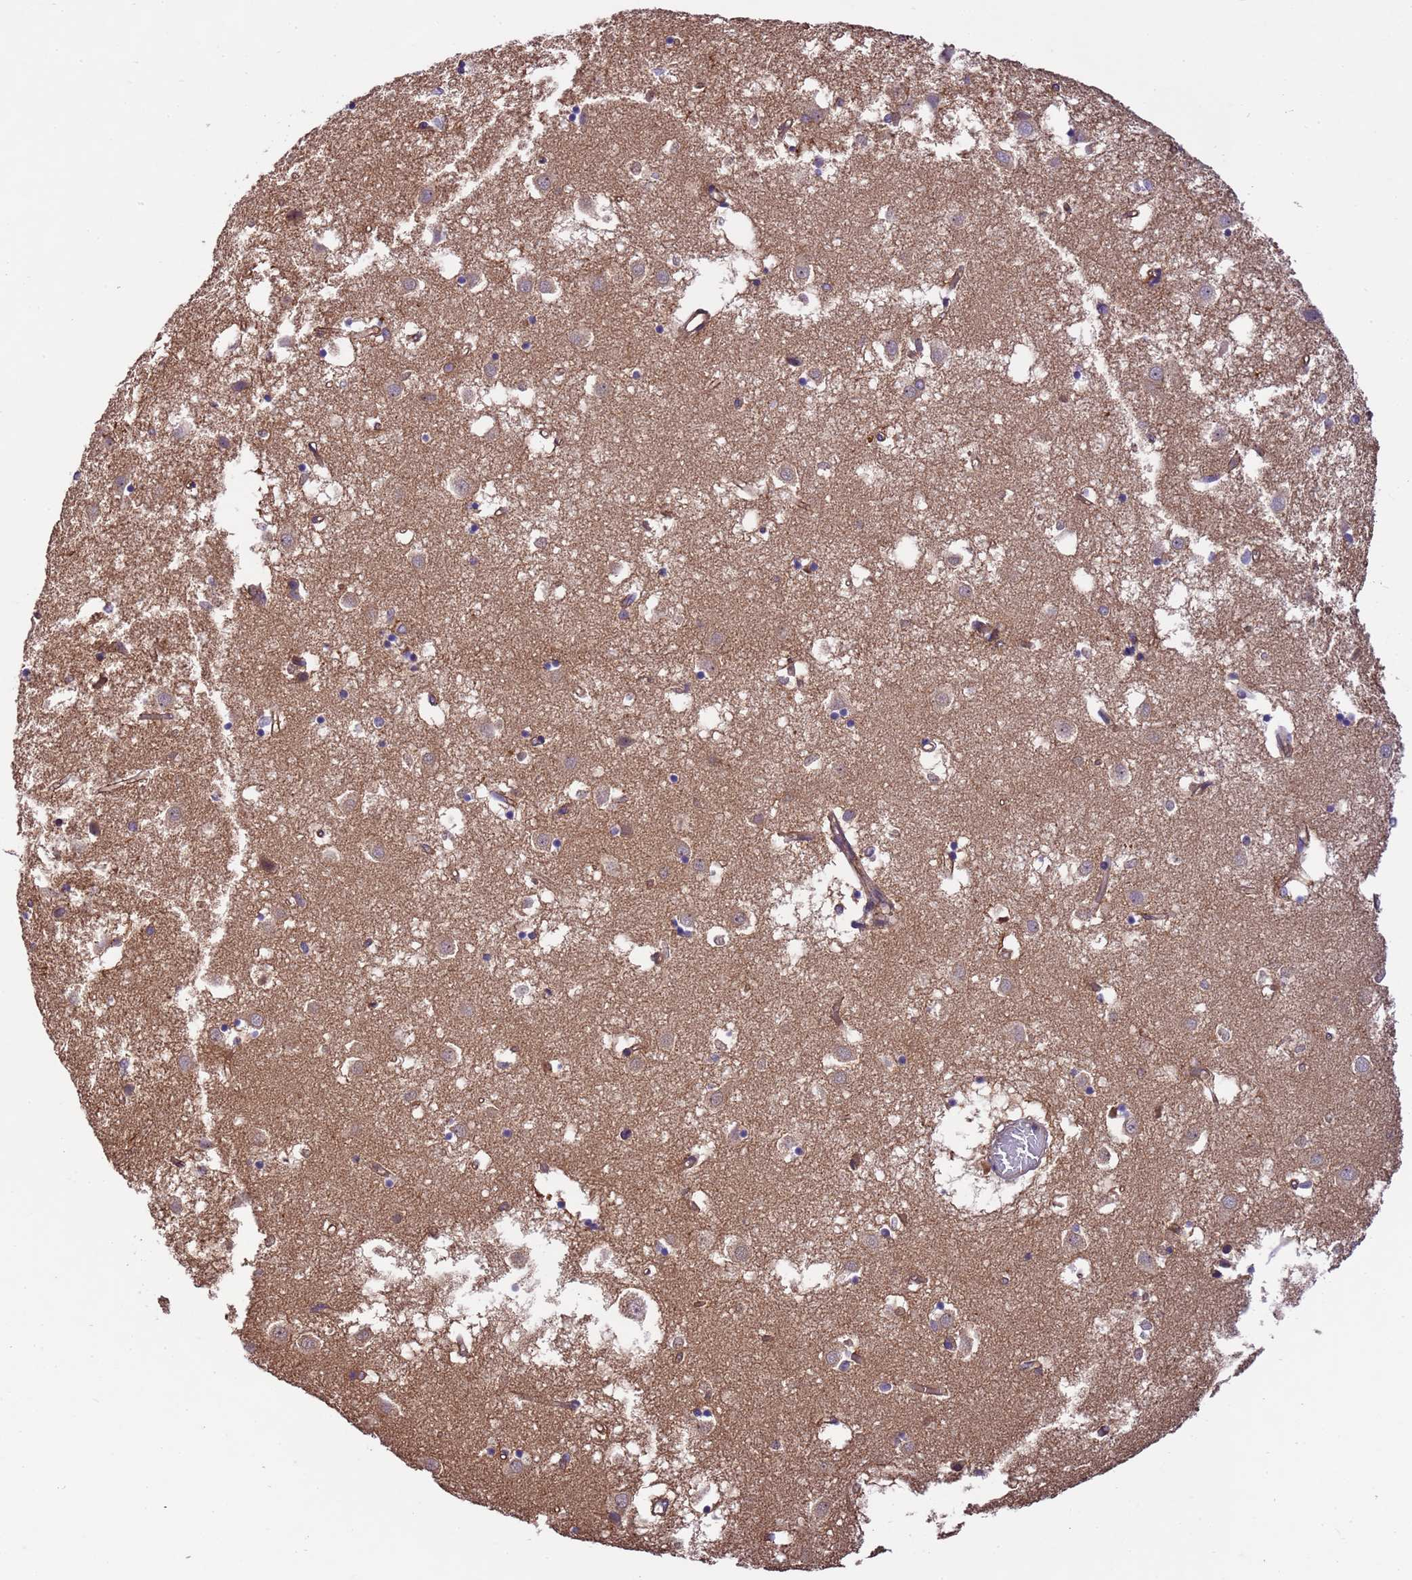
{"staining": {"intensity": "moderate", "quantity": "<25%", "location": "cytoplasmic/membranous"}, "tissue": "caudate", "cell_type": "Glial cells", "image_type": "normal", "snomed": [{"axis": "morphology", "description": "Normal tissue, NOS"}, {"axis": "topography", "description": "Lateral ventricle wall"}], "caption": "Protein analysis of unremarkable caudate shows moderate cytoplasmic/membranous expression in approximately <25% of glial cells. The protein of interest is stained brown, and the nuclei are stained in blue (DAB IHC with brightfield microscopy, high magnification).", "gene": "SMCO3", "patient": {"sex": "male", "age": 70}}